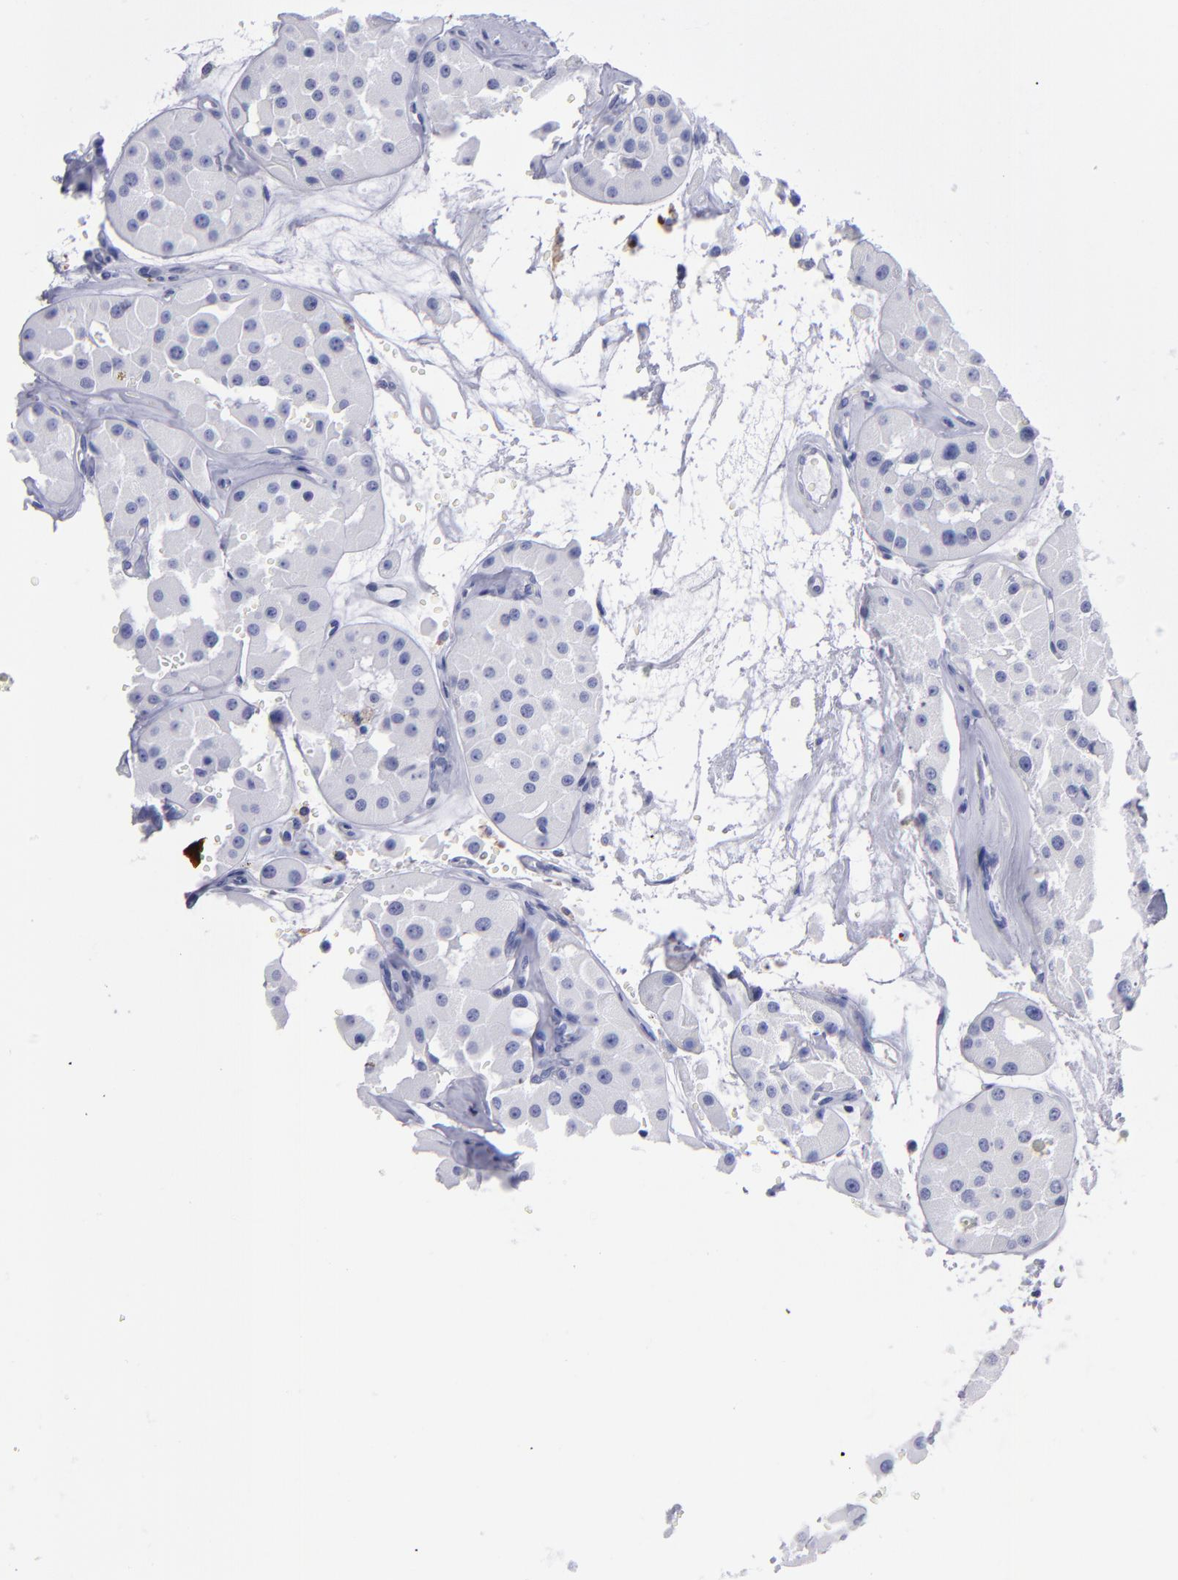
{"staining": {"intensity": "negative", "quantity": "none", "location": "none"}, "tissue": "renal cancer", "cell_type": "Tumor cells", "image_type": "cancer", "snomed": [{"axis": "morphology", "description": "Adenocarcinoma, uncertain malignant potential"}, {"axis": "topography", "description": "Kidney"}], "caption": "IHC photomicrograph of neoplastic tissue: renal cancer (adenocarcinoma,  uncertain malignant potential) stained with DAB (3,3'-diaminobenzidine) reveals no significant protein expression in tumor cells.", "gene": "MB", "patient": {"sex": "male", "age": 63}}